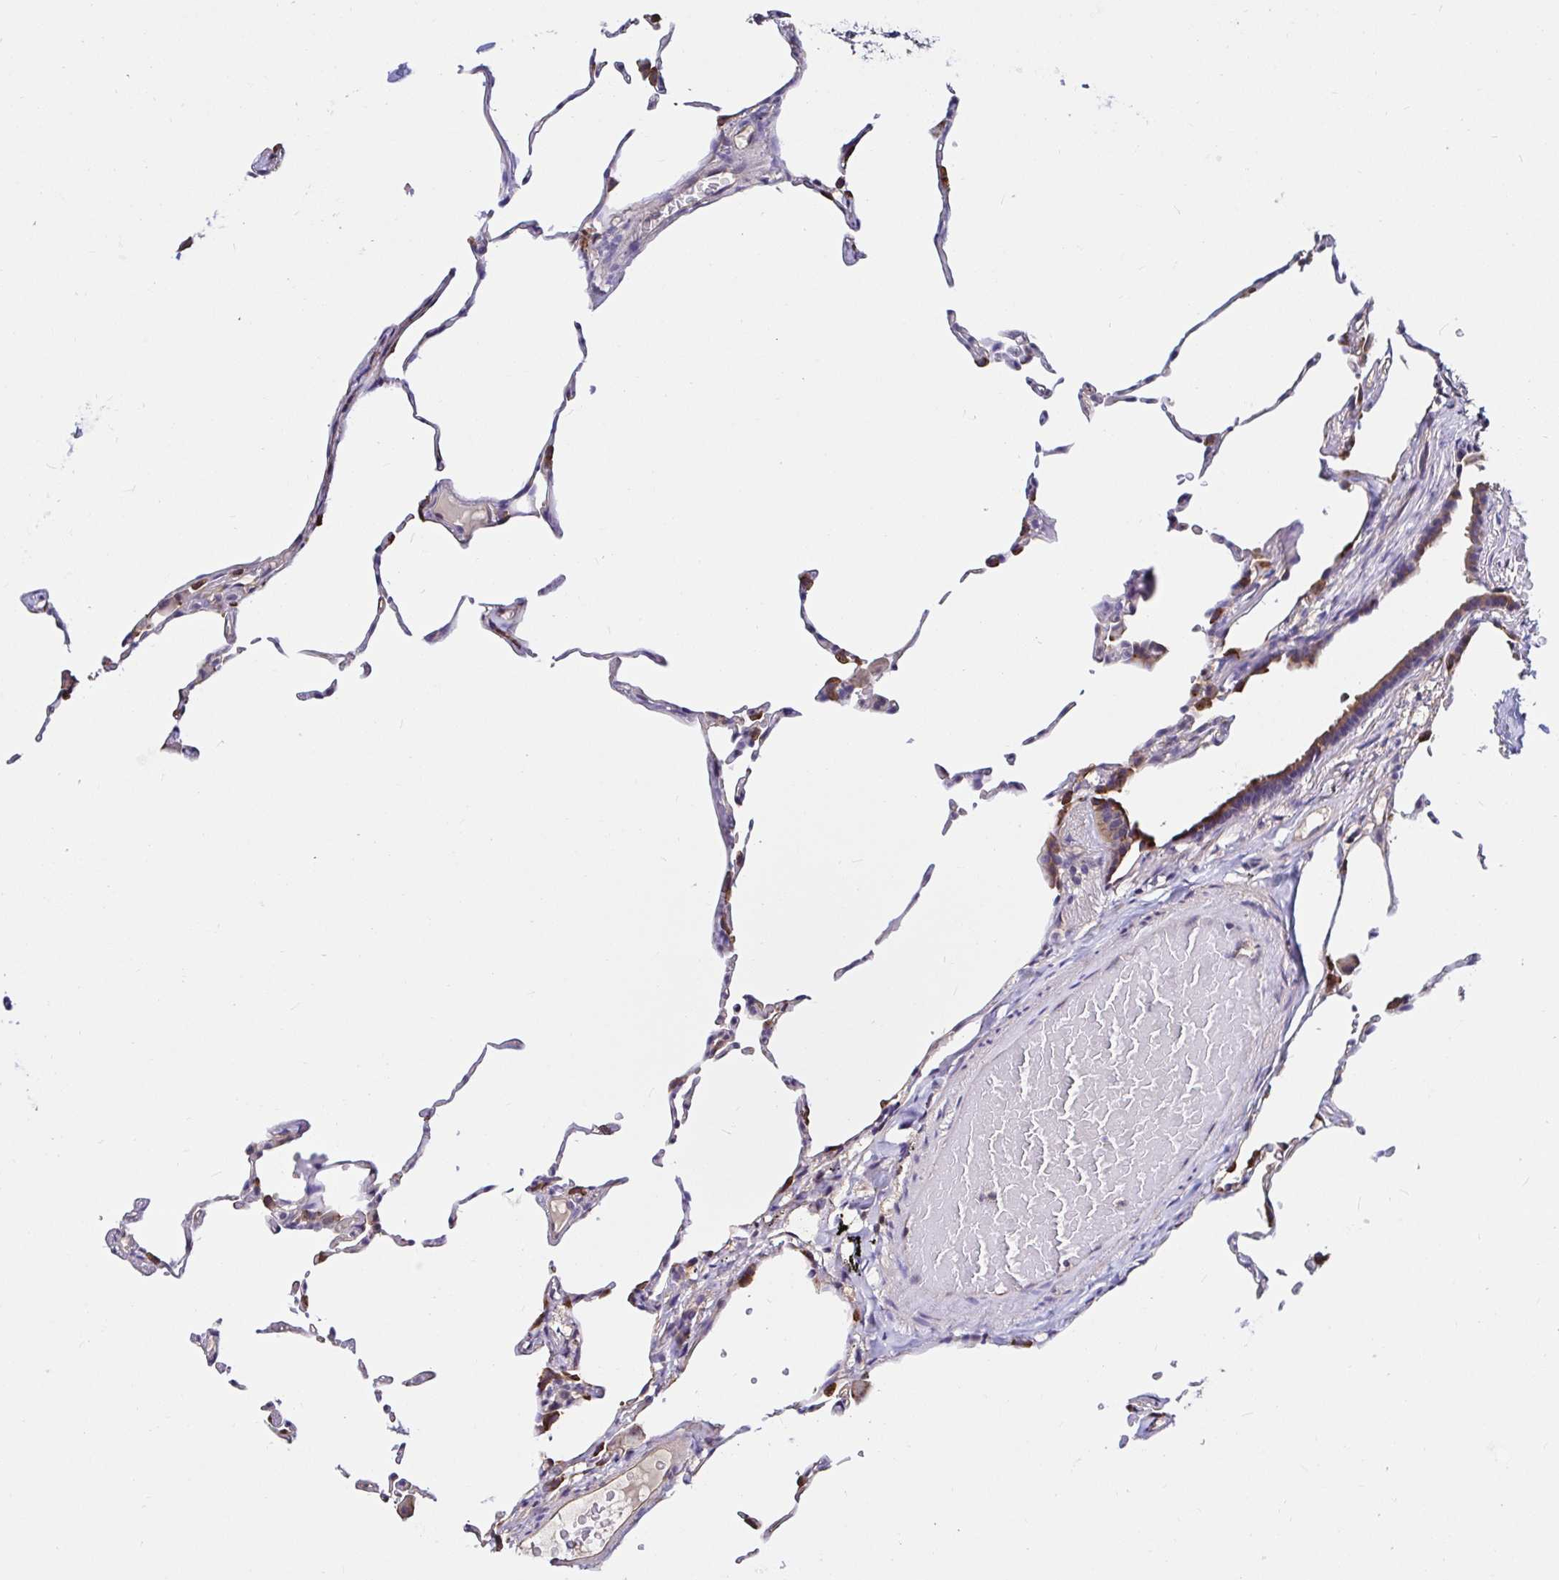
{"staining": {"intensity": "moderate", "quantity": "<25%", "location": "cytoplasmic/membranous"}, "tissue": "lung", "cell_type": "Alveolar cells", "image_type": "normal", "snomed": [{"axis": "morphology", "description": "Normal tissue, NOS"}, {"axis": "topography", "description": "Lung"}], "caption": "About <25% of alveolar cells in normal lung display moderate cytoplasmic/membranous protein expression as visualized by brown immunohistochemical staining.", "gene": "RSRP1", "patient": {"sex": "female", "age": 57}}